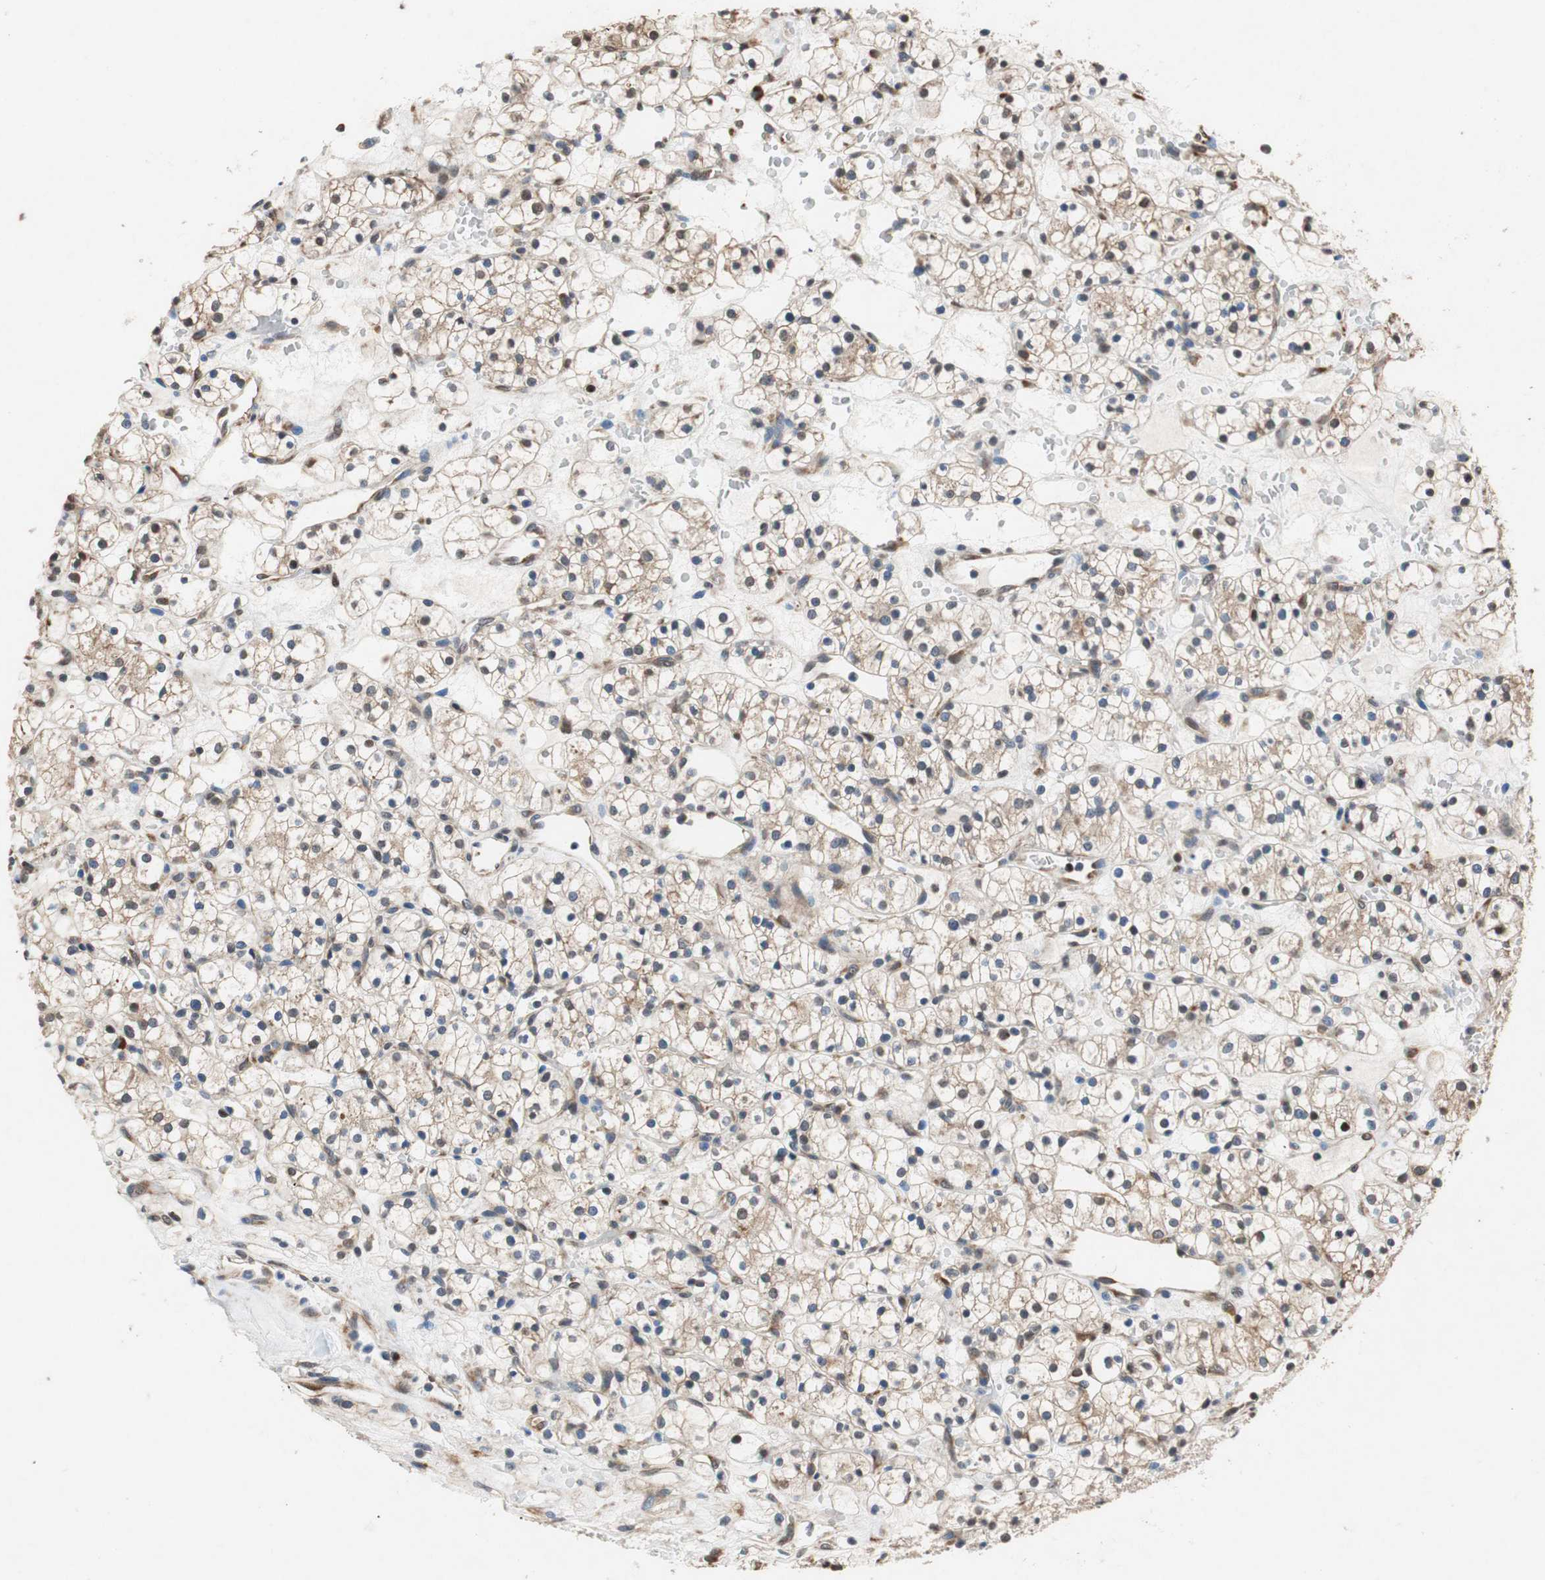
{"staining": {"intensity": "weak", "quantity": ">75%", "location": "cytoplasmic/membranous,nuclear"}, "tissue": "renal cancer", "cell_type": "Tumor cells", "image_type": "cancer", "snomed": [{"axis": "morphology", "description": "Adenocarcinoma, NOS"}, {"axis": "topography", "description": "Kidney"}], "caption": "This is an image of immunohistochemistry (IHC) staining of renal cancer (adenocarcinoma), which shows weak staining in the cytoplasmic/membranous and nuclear of tumor cells.", "gene": "RPL35", "patient": {"sex": "female", "age": 60}}